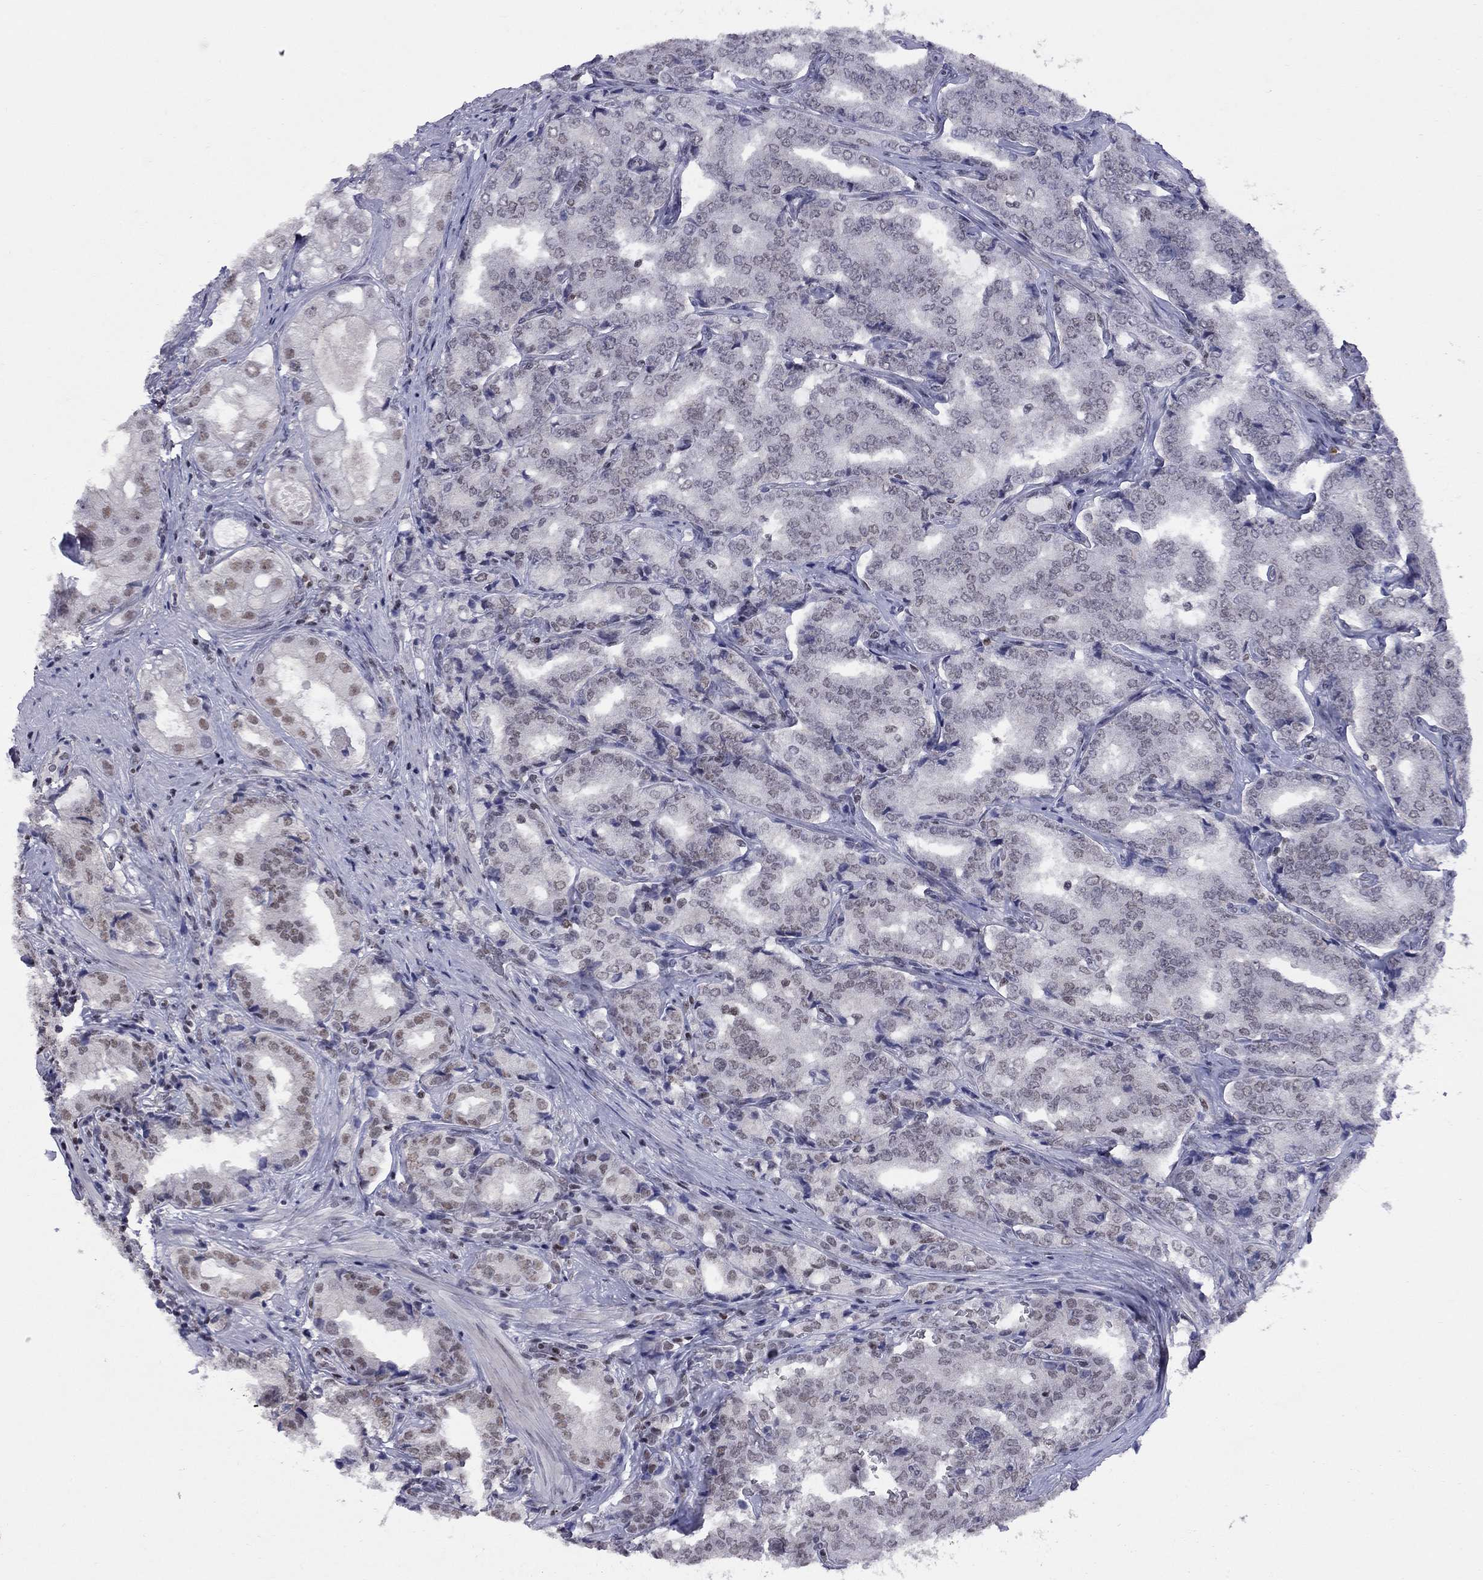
{"staining": {"intensity": "weak", "quantity": "<25%", "location": "nuclear"}, "tissue": "prostate cancer", "cell_type": "Tumor cells", "image_type": "cancer", "snomed": [{"axis": "morphology", "description": "Adenocarcinoma, NOS"}, {"axis": "topography", "description": "Prostate"}], "caption": "DAB (3,3'-diaminobenzidine) immunohistochemical staining of human prostate cancer (adenocarcinoma) reveals no significant expression in tumor cells.", "gene": "TAF9", "patient": {"sex": "male", "age": 65}}